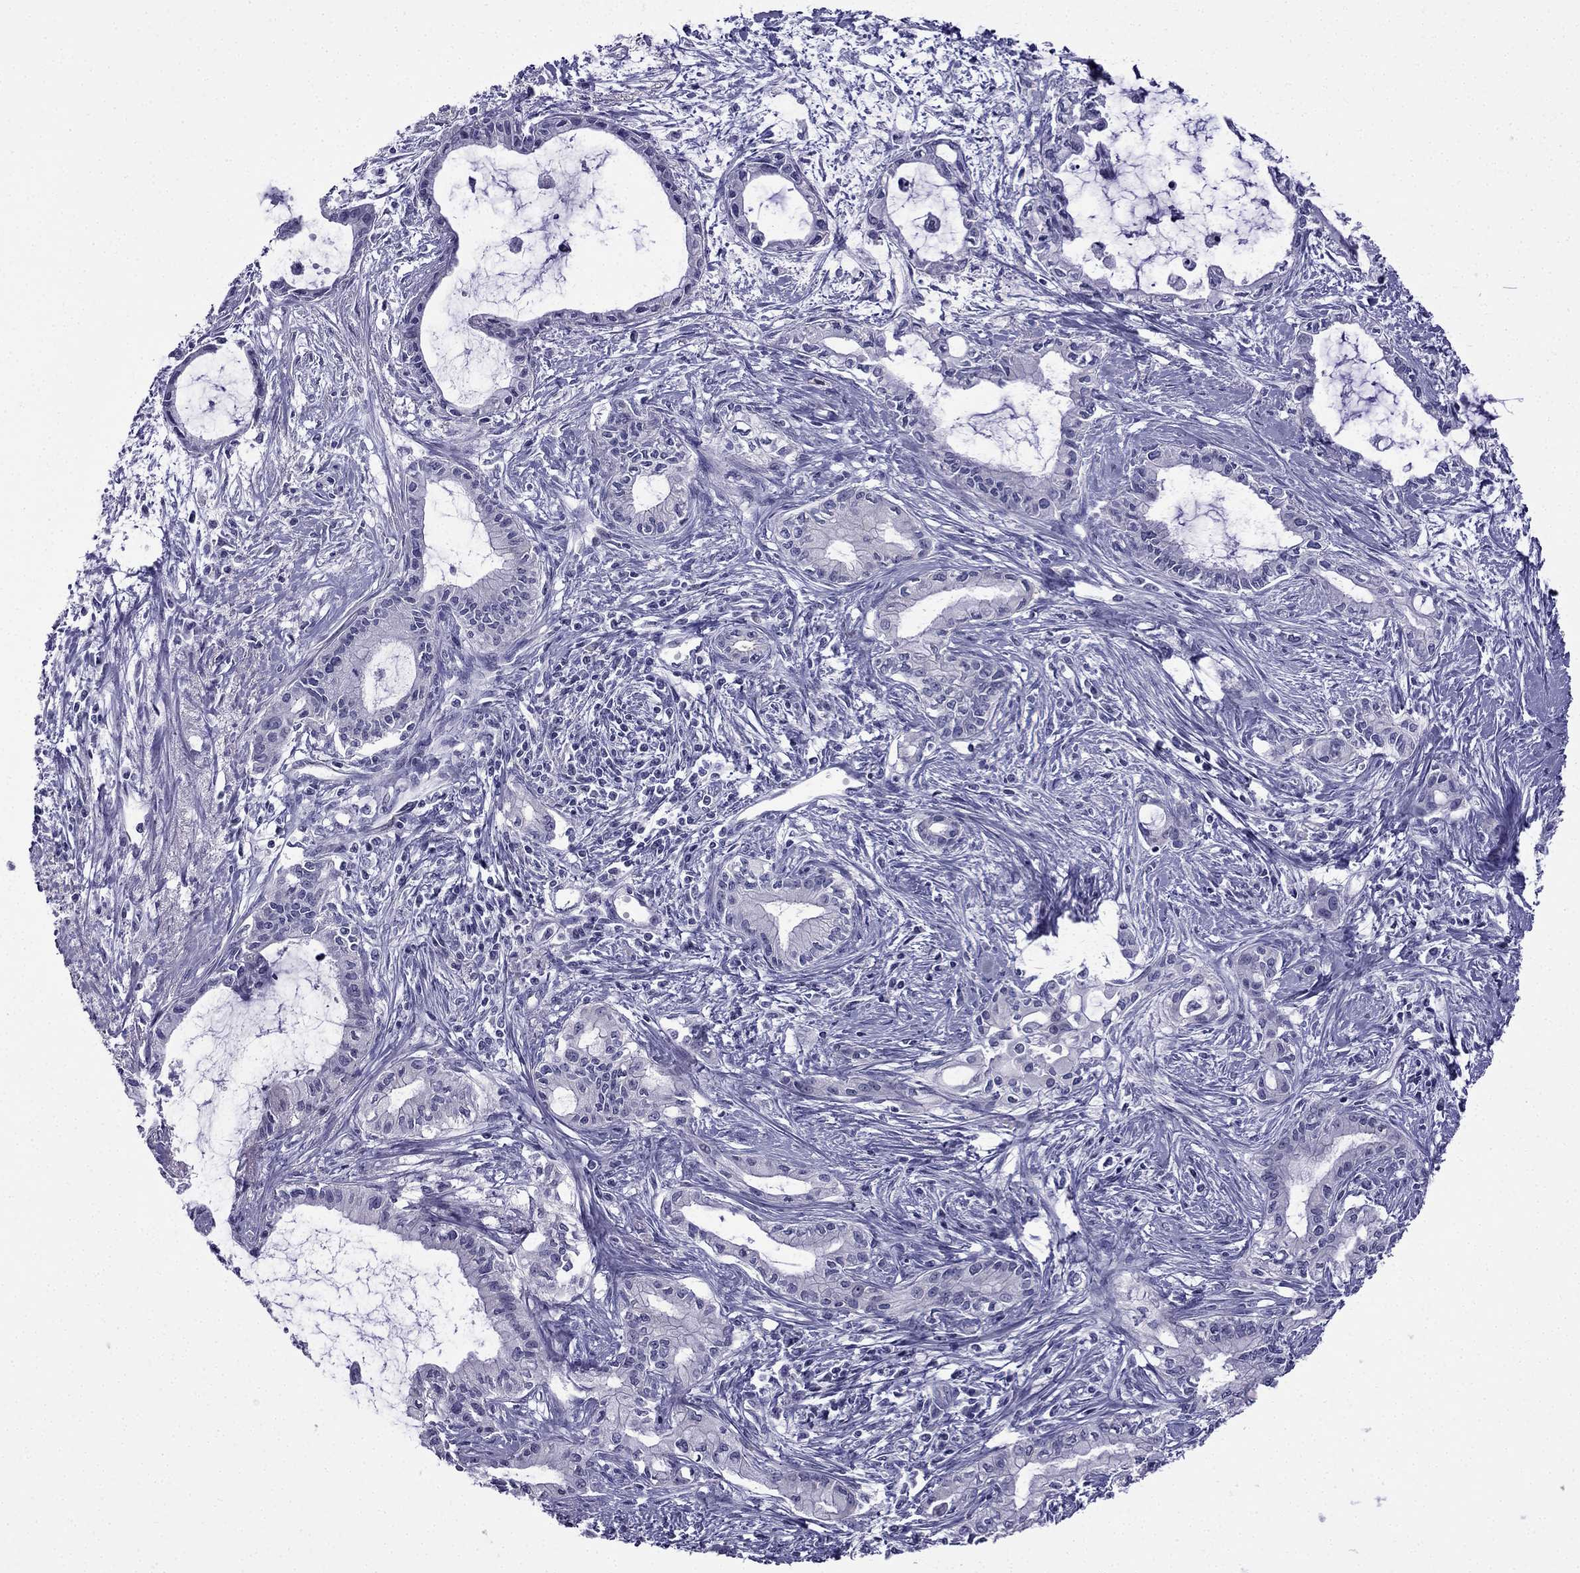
{"staining": {"intensity": "negative", "quantity": "none", "location": "none"}, "tissue": "pancreatic cancer", "cell_type": "Tumor cells", "image_type": "cancer", "snomed": [{"axis": "morphology", "description": "Adenocarcinoma, NOS"}, {"axis": "topography", "description": "Pancreas"}], "caption": "Immunohistochemistry of adenocarcinoma (pancreatic) exhibits no positivity in tumor cells.", "gene": "POM121L12", "patient": {"sex": "male", "age": 48}}